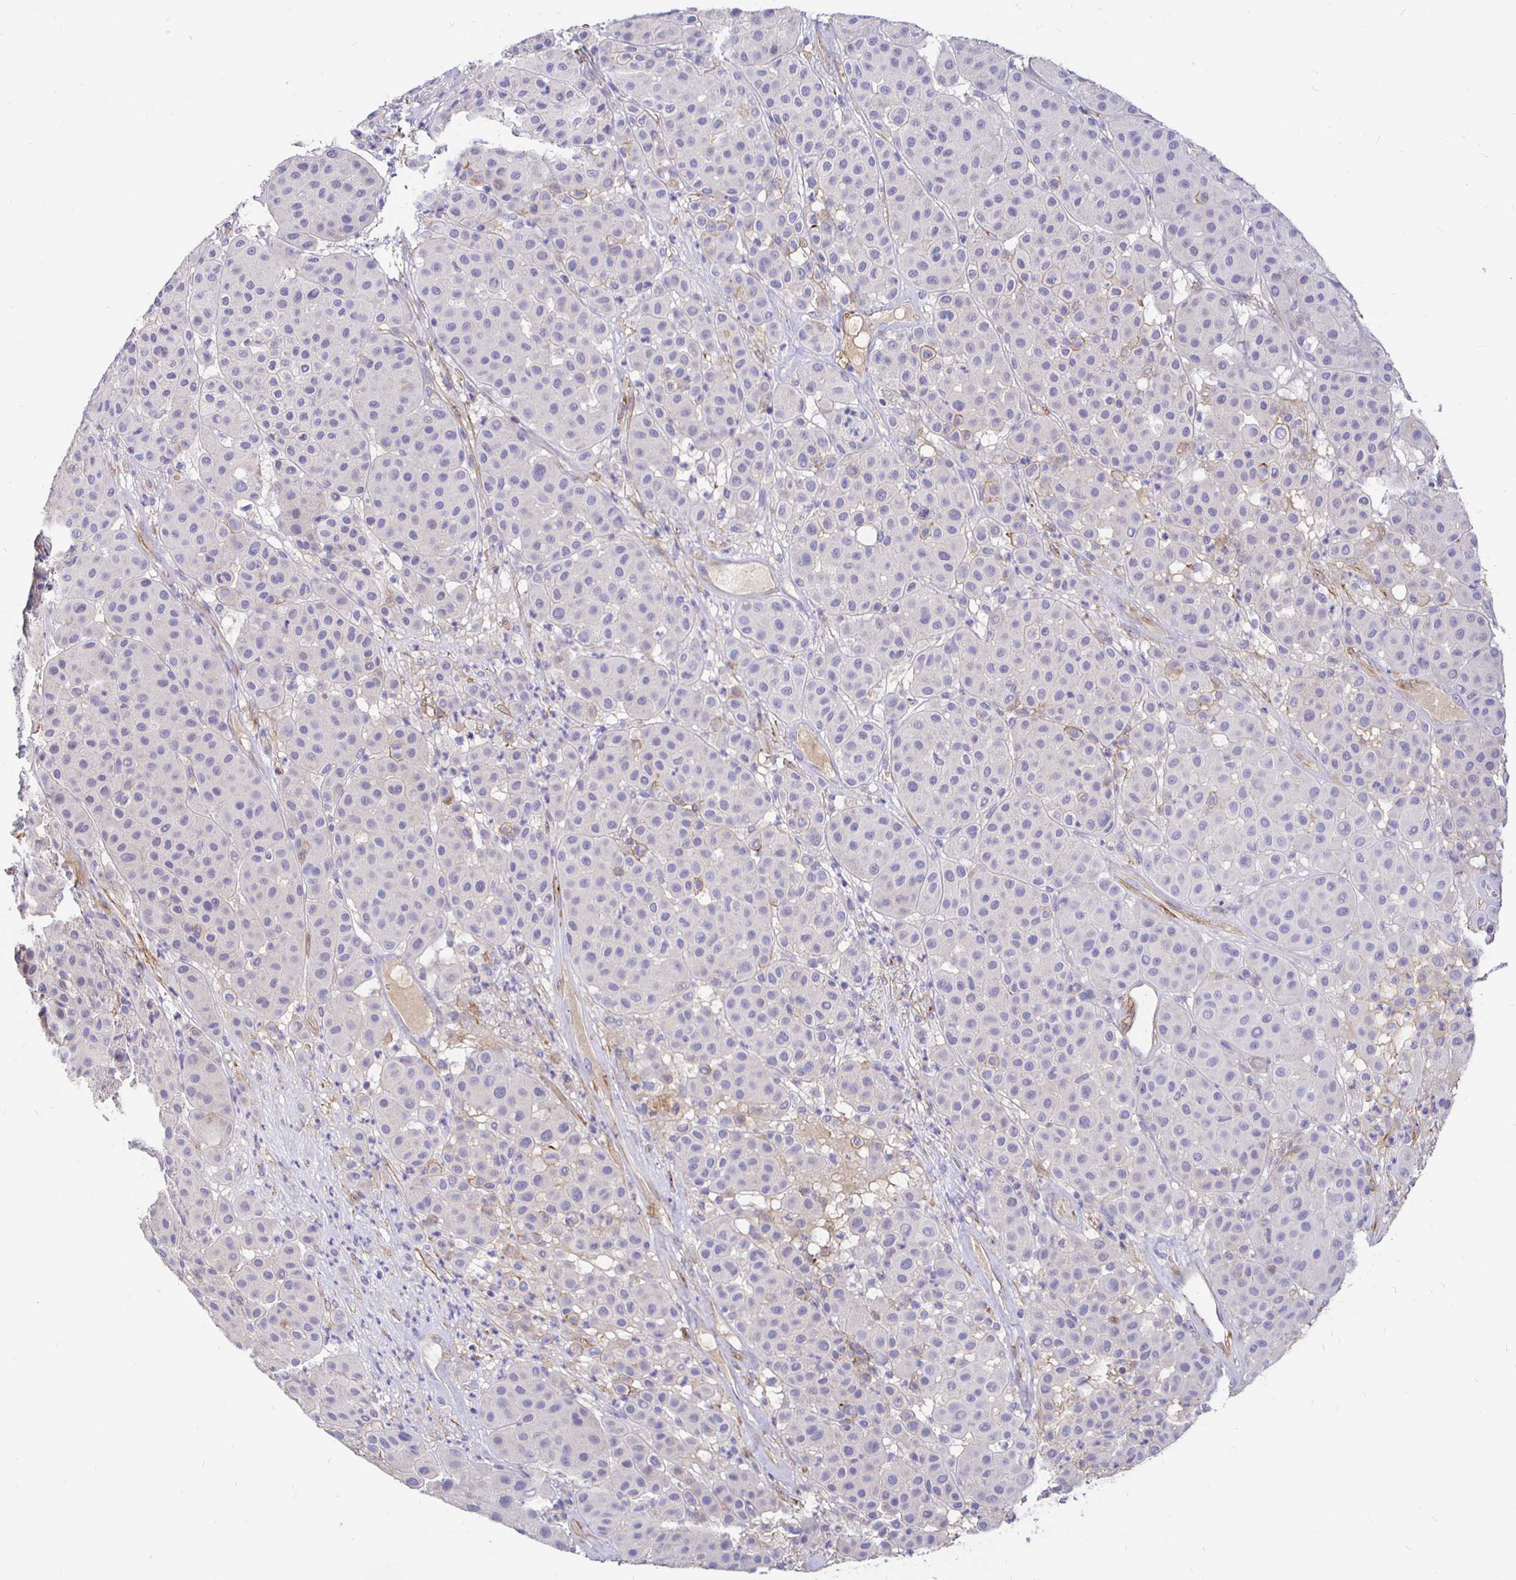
{"staining": {"intensity": "negative", "quantity": "none", "location": "none"}, "tissue": "melanoma", "cell_type": "Tumor cells", "image_type": "cancer", "snomed": [{"axis": "morphology", "description": "Malignant melanoma, Metastatic site"}, {"axis": "topography", "description": "Smooth muscle"}], "caption": "This is an immunohistochemistry (IHC) photomicrograph of malignant melanoma (metastatic site). There is no positivity in tumor cells.", "gene": "PALM2AKAP2", "patient": {"sex": "male", "age": 41}}